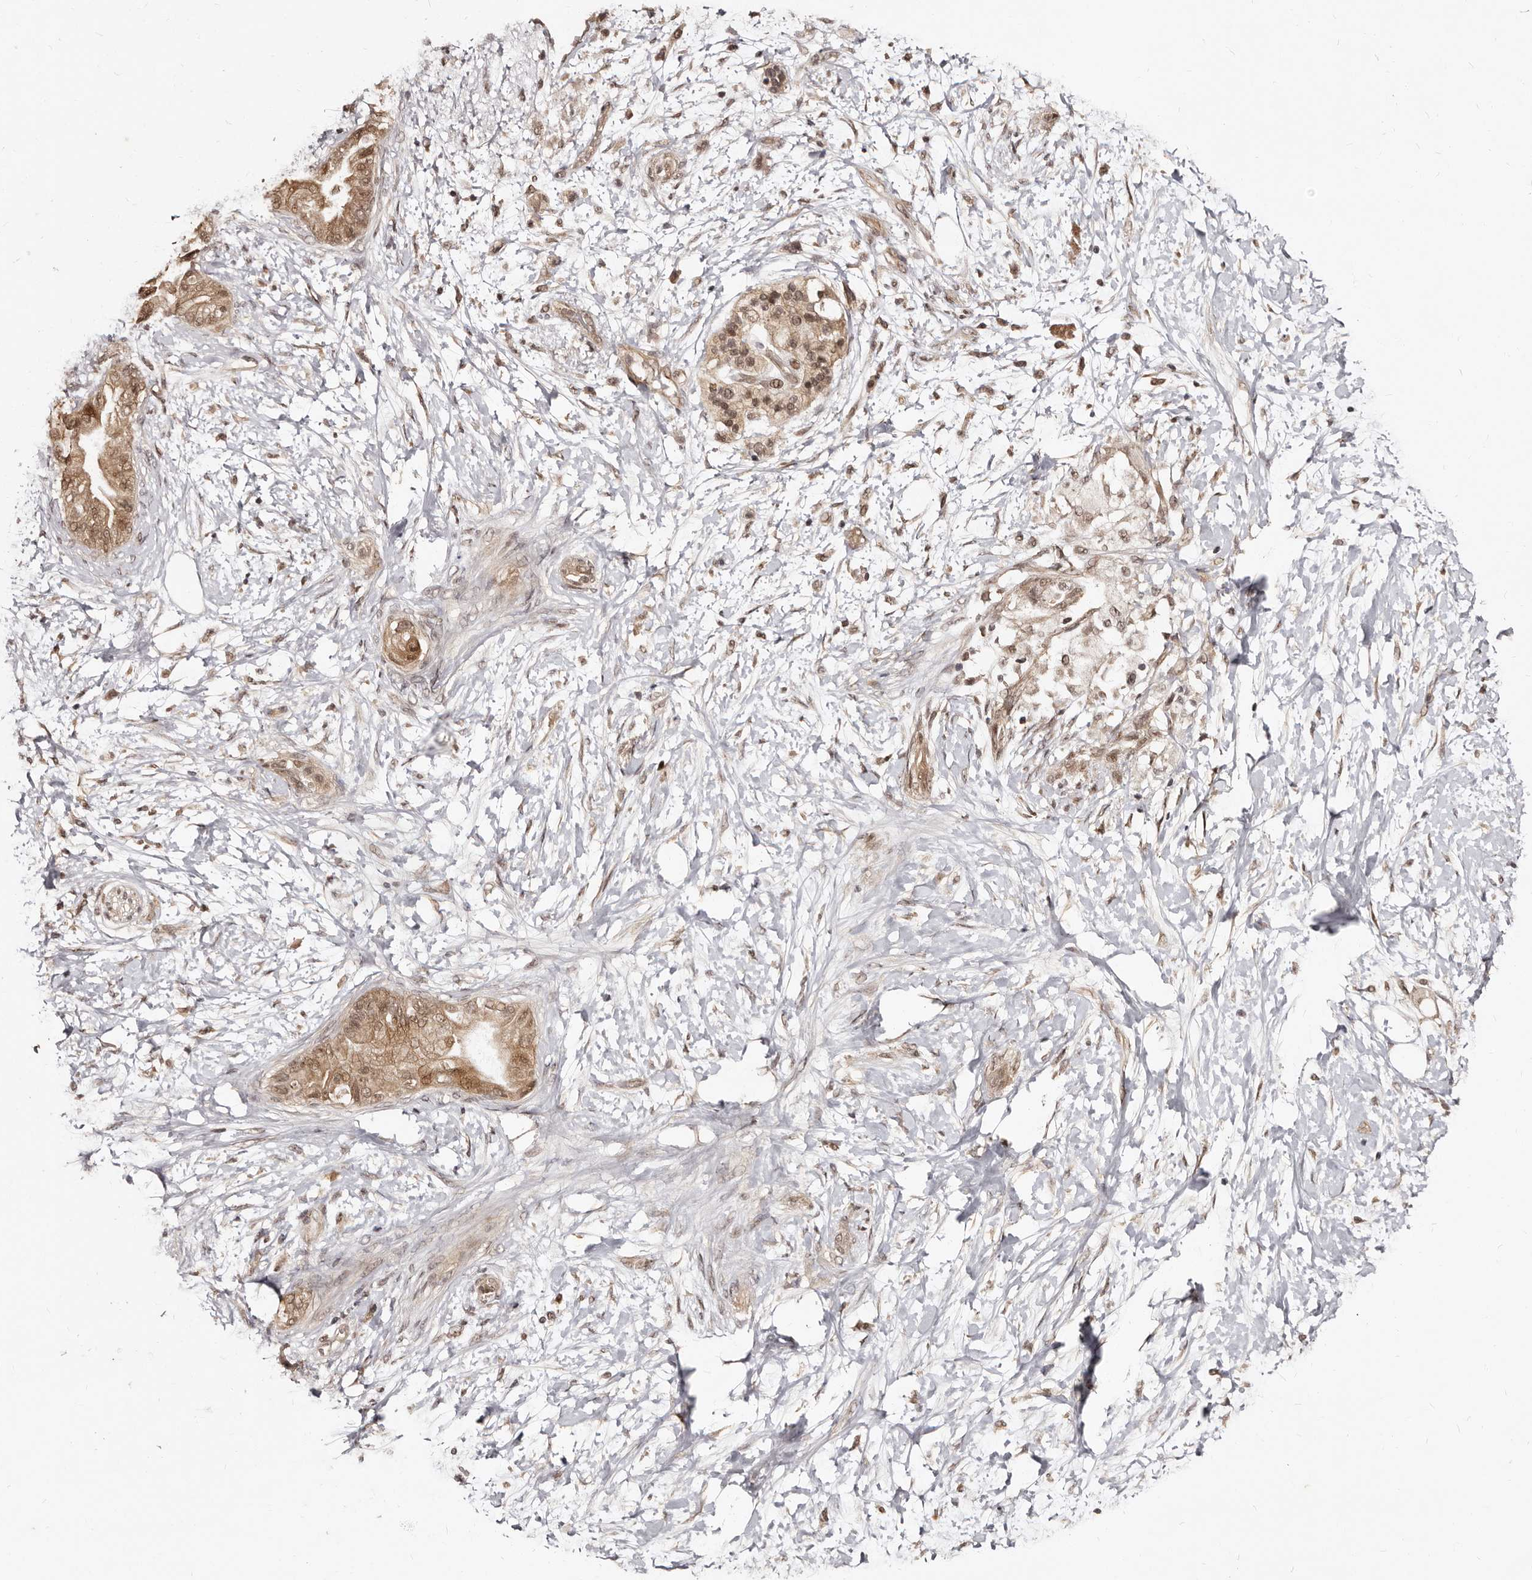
{"staining": {"intensity": "moderate", "quantity": ">75%", "location": "cytoplasmic/membranous"}, "tissue": "soft tissue", "cell_type": "Fibroblasts", "image_type": "normal", "snomed": [{"axis": "morphology", "description": "Normal tissue, NOS"}, {"axis": "morphology", "description": "Adenocarcinoma, NOS"}, {"axis": "topography", "description": "Duodenum"}, {"axis": "topography", "description": "Peripheral nerve tissue"}], "caption": "IHC histopathology image of unremarkable soft tissue: soft tissue stained using IHC displays medium levels of moderate protein expression localized specifically in the cytoplasmic/membranous of fibroblasts, appearing as a cytoplasmic/membranous brown color.", "gene": "TBC1D22B", "patient": {"sex": "female", "age": 60}}